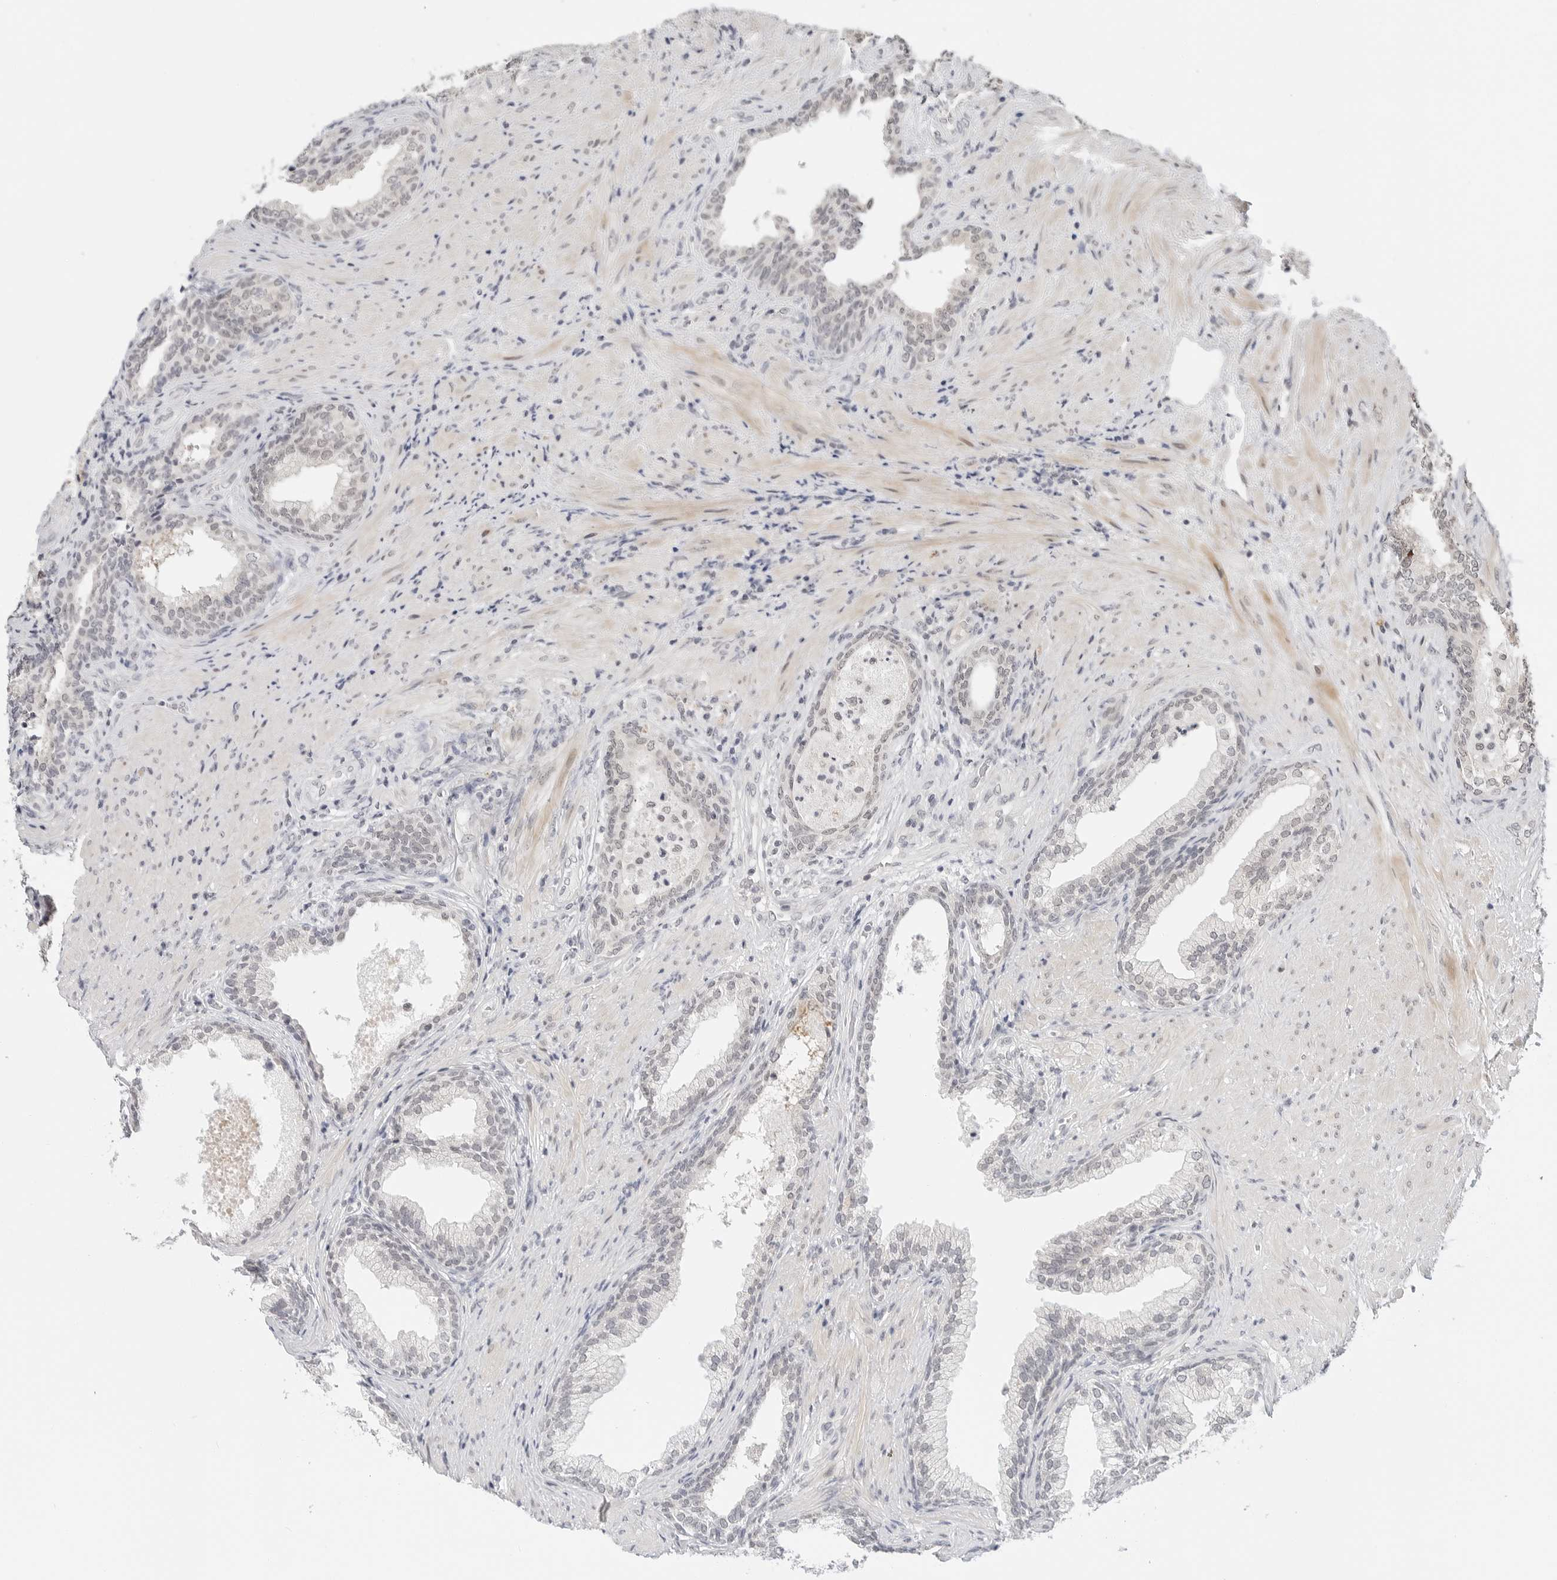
{"staining": {"intensity": "weak", "quantity": "25%-75%", "location": "nuclear"}, "tissue": "prostate", "cell_type": "Glandular cells", "image_type": "normal", "snomed": [{"axis": "morphology", "description": "Normal tissue, NOS"}, {"axis": "topography", "description": "Prostate"}], "caption": "Human prostate stained for a protein (brown) exhibits weak nuclear positive staining in approximately 25%-75% of glandular cells.", "gene": "TSEN2", "patient": {"sex": "male", "age": 76}}